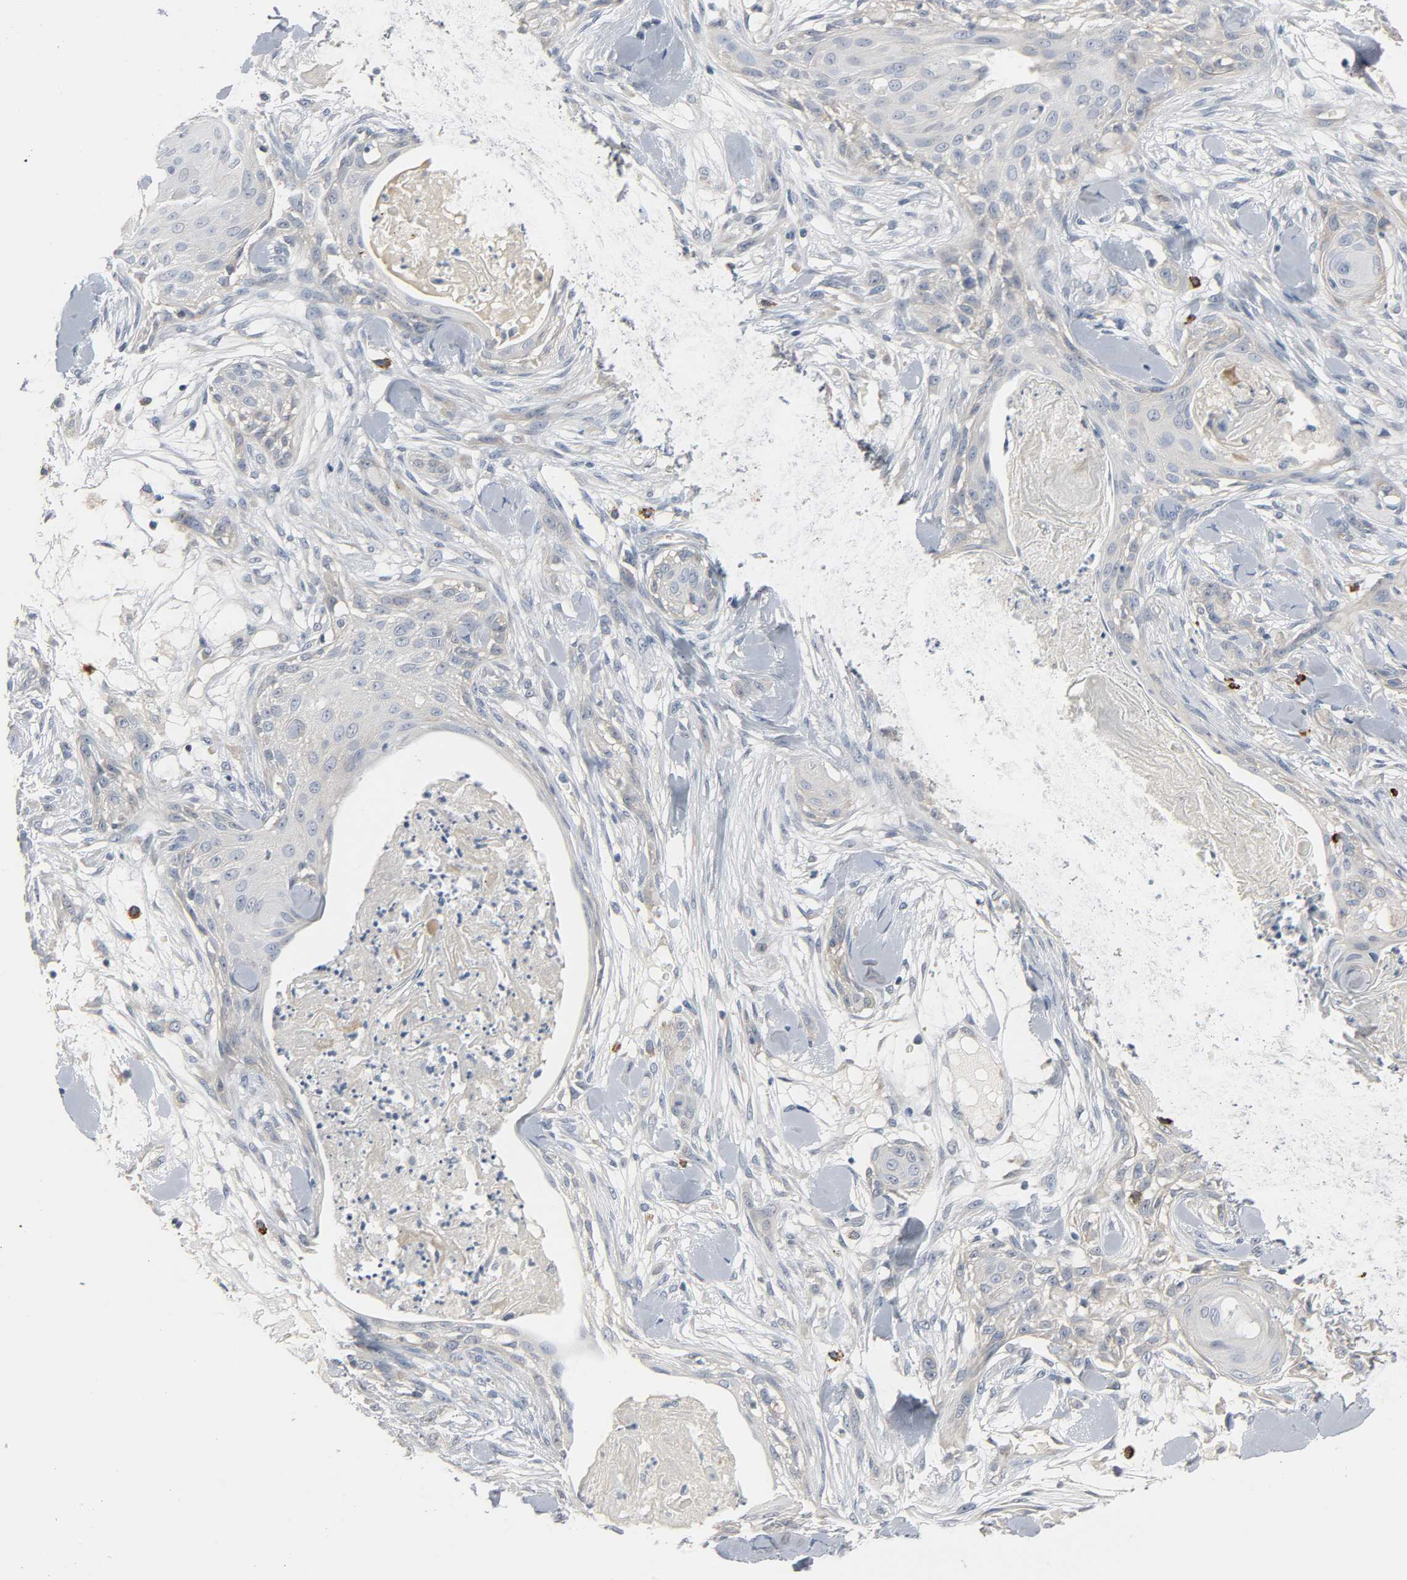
{"staining": {"intensity": "negative", "quantity": "none", "location": "none"}, "tissue": "skin cancer", "cell_type": "Tumor cells", "image_type": "cancer", "snomed": [{"axis": "morphology", "description": "Squamous cell carcinoma, NOS"}, {"axis": "topography", "description": "Skin"}], "caption": "High power microscopy histopathology image of an IHC photomicrograph of skin cancer (squamous cell carcinoma), revealing no significant expression in tumor cells. (DAB immunohistochemistry visualized using brightfield microscopy, high magnification).", "gene": "LIMCH1", "patient": {"sex": "female", "age": 59}}